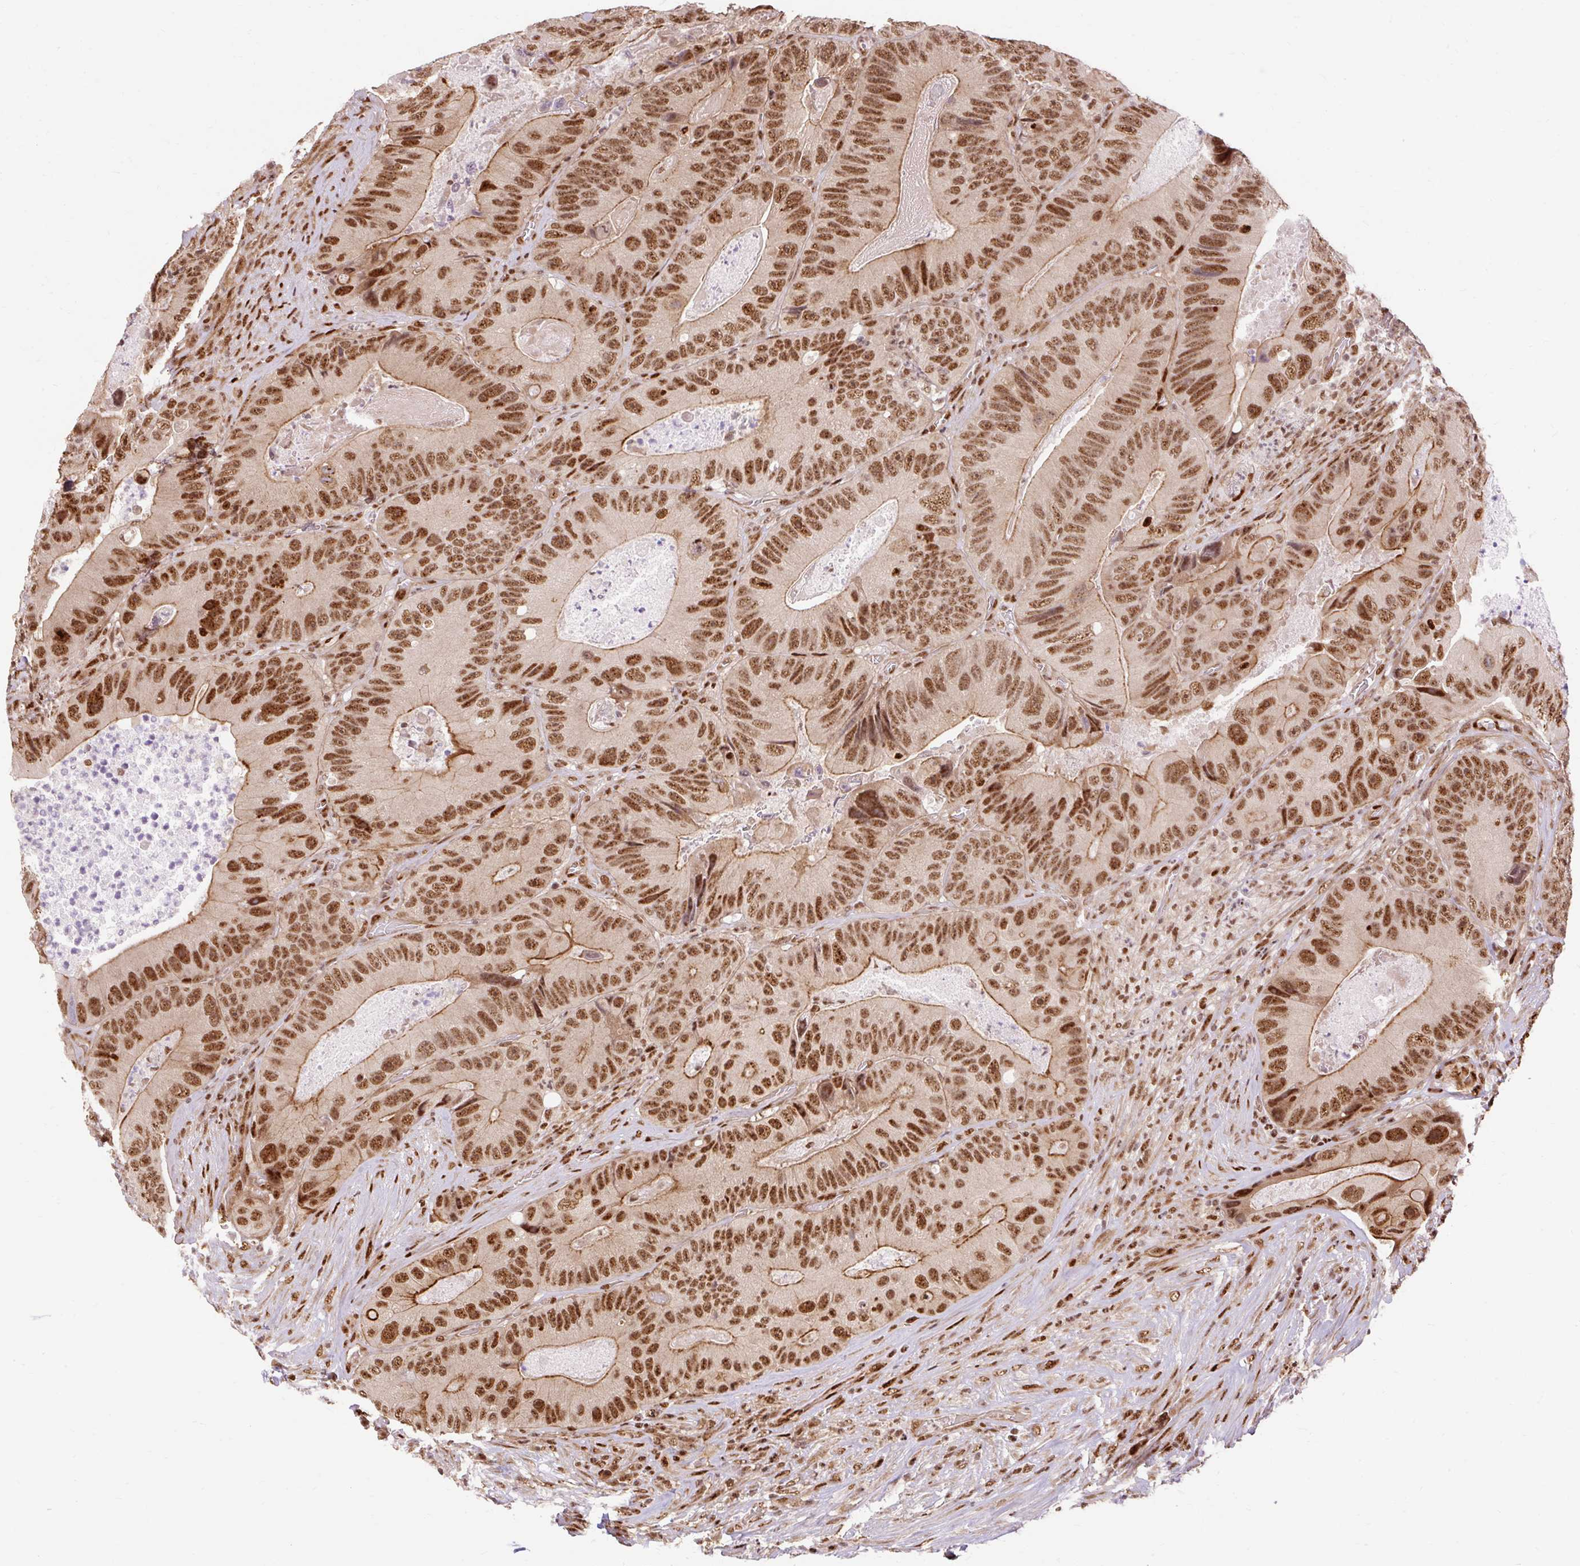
{"staining": {"intensity": "strong", "quantity": ">75%", "location": "cytoplasmic/membranous,nuclear"}, "tissue": "colorectal cancer", "cell_type": "Tumor cells", "image_type": "cancer", "snomed": [{"axis": "morphology", "description": "Adenocarcinoma, NOS"}, {"axis": "topography", "description": "Colon"}], "caption": "Brown immunohistochemical staining in adenocarcinoma (colorectal) displays strong cytoplasmic/membranous and nuclear staining in approximately >75% of tumor cells. The protein is shown in brown color, while the nuclei are stained blue.", "gene": "MECOM", "patient": {"sex": "female", "age": 86}}